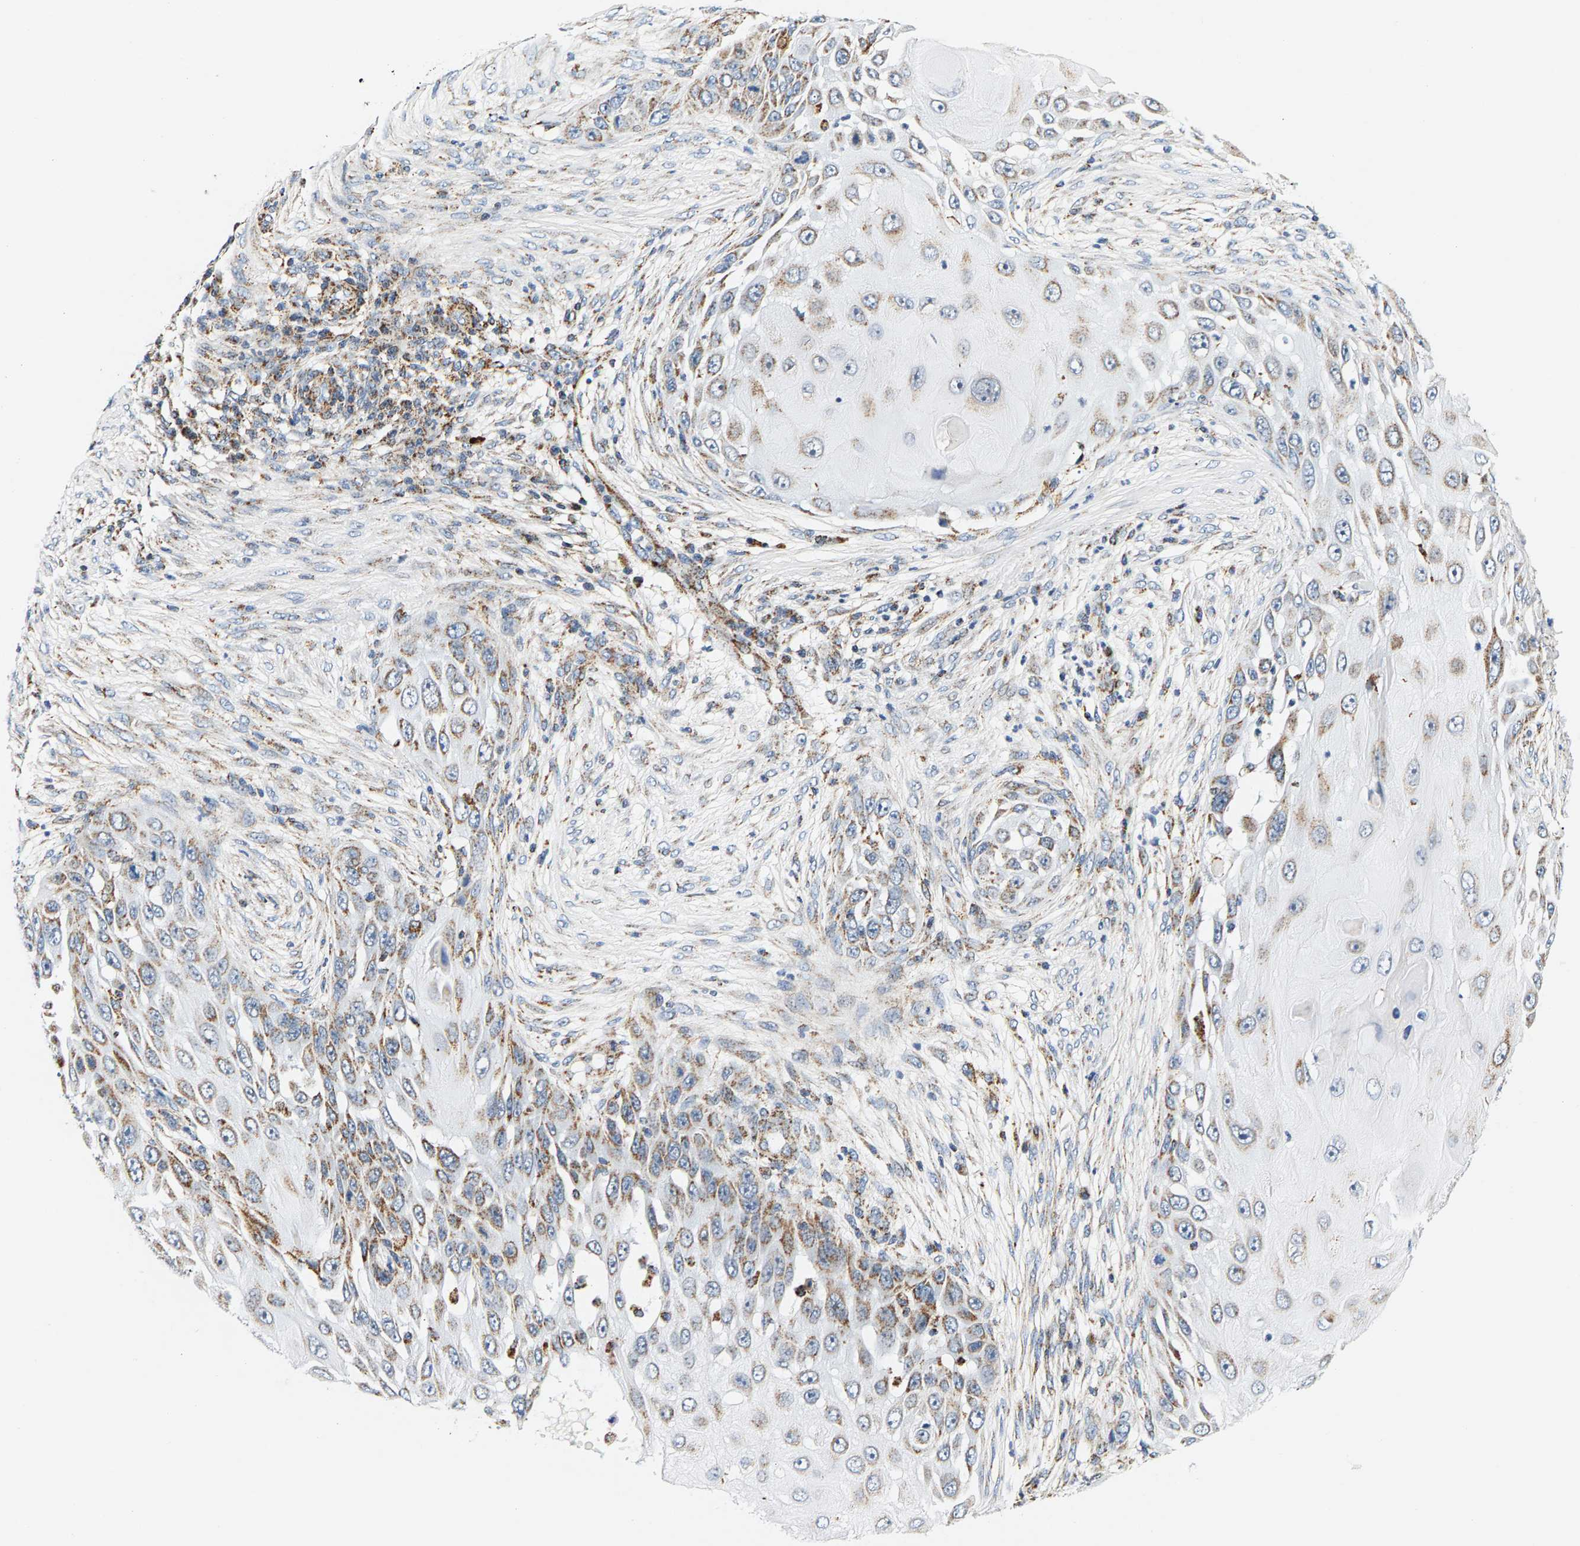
{"staining": {"intensity": "moderate", "quantity": "25%-75%", "location": "cytoplasmic/membranous"}, "tissue": "skin cancer", "cell_type": "Tumor cells", "image_type": "cancer", "snomed": [{"axis": "morphology", "description": "Squamous cell carcinoma, NOS"}, {"axis": "topography", "description": "Skin"}], "caption": "Brown immunohistochemical staining in human skin squamous cell carcinoma exhibits moderate cytoplasmic/membranous staining in about 25%-75% of tumor cells.", "gene": "PDE1A", "patient": {"sex": "female", "age": 44}}